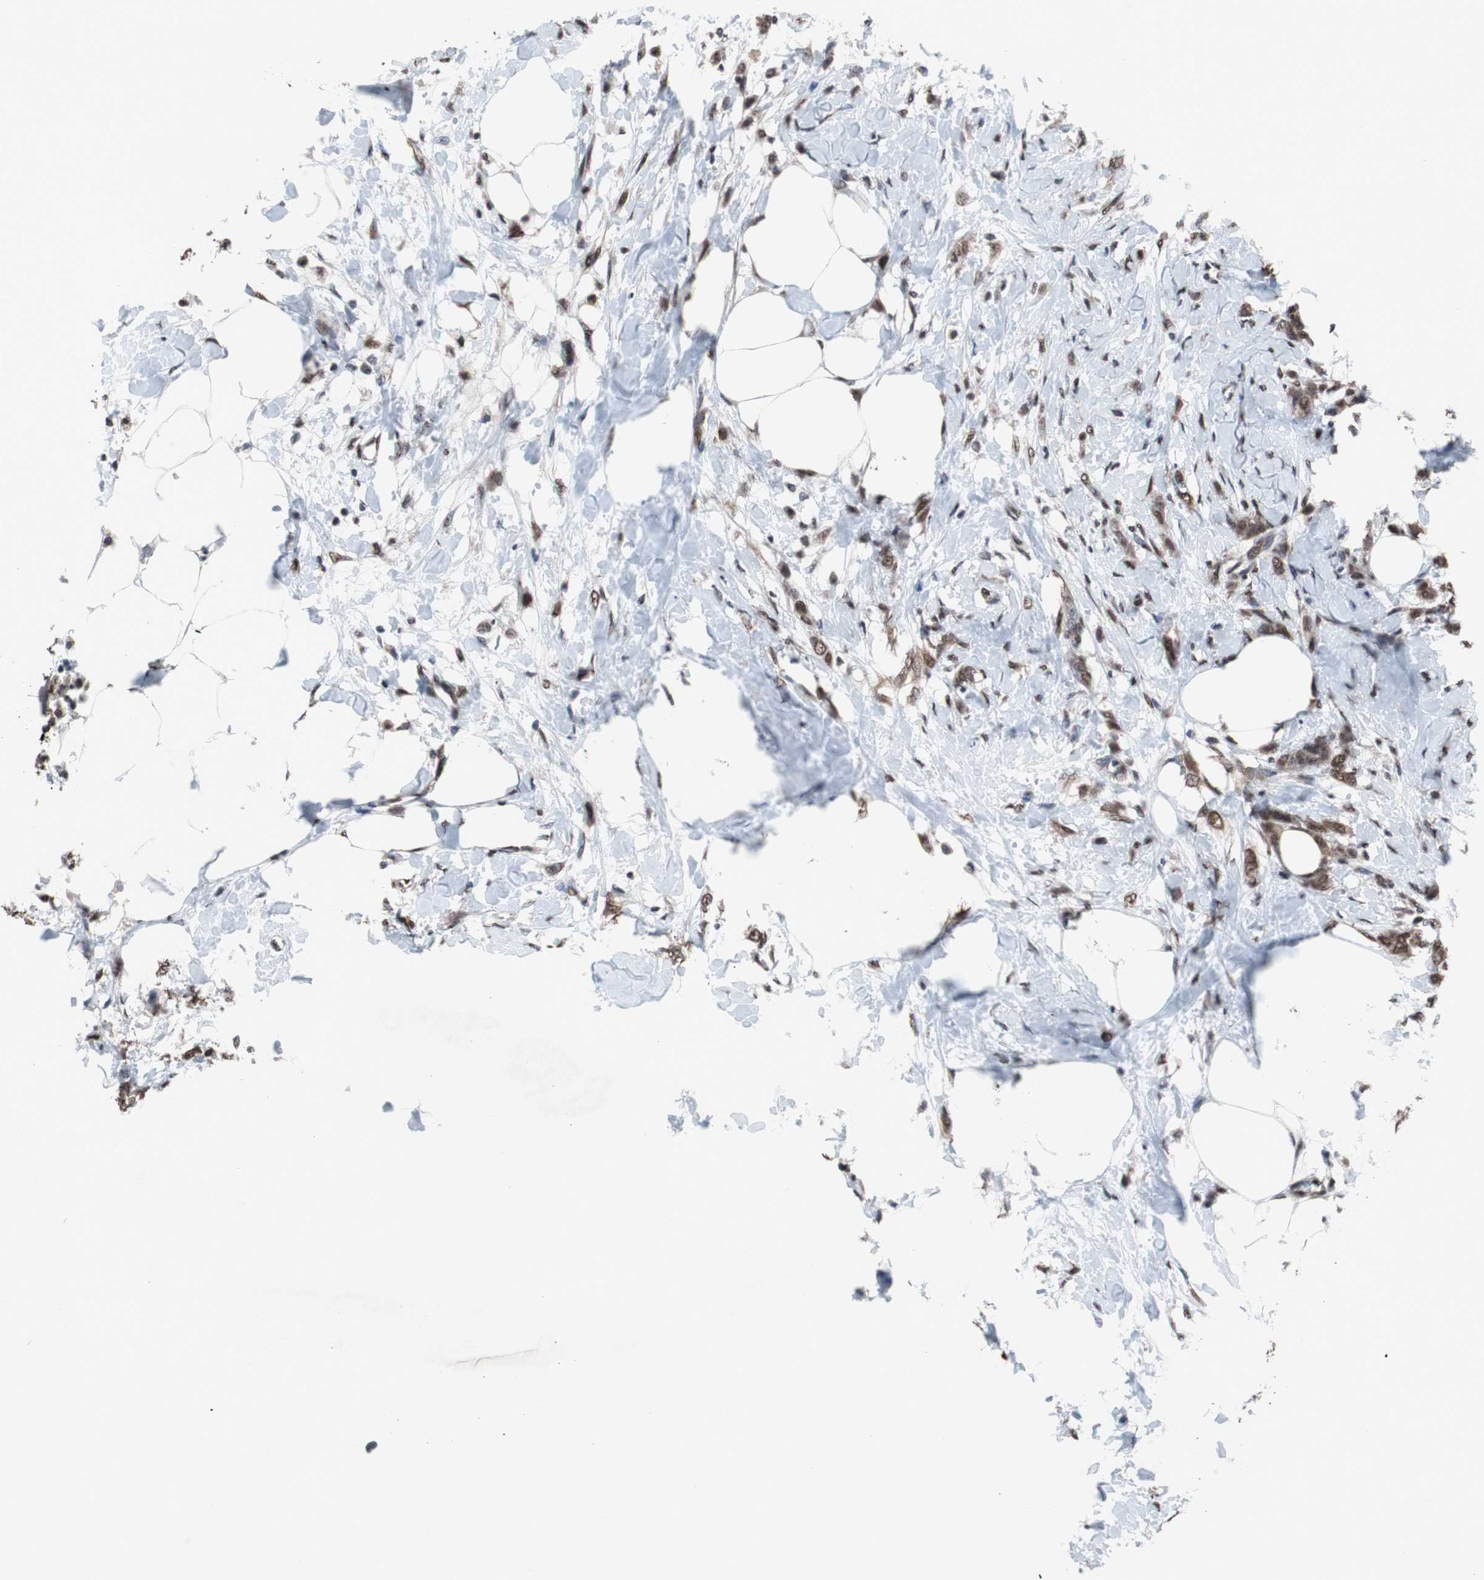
{"staining": {"intensity": "moderate", "quantity": ">75%", "location": "nuclear"}, "tissue": "breast cancer", "cell_type": "Tumor cells", "image_type": "cancer", "snomed": [{"axis": "morphology", "description": "Lobular carcinoma, in situ"}, {"axis": "morphology", "description": "Lobular carcinoma"}, {"axis": "topography", "description": "Breast"}], "caption": "Immunohistochemical staining of human breast cancer reveals moderate nuclear protein positivity in approximately >75% of tumor cells. (IHC, brightfield microscopy, high magnification).", "gene": "MED27", "patient": {"sex": "female", "age": 41}}